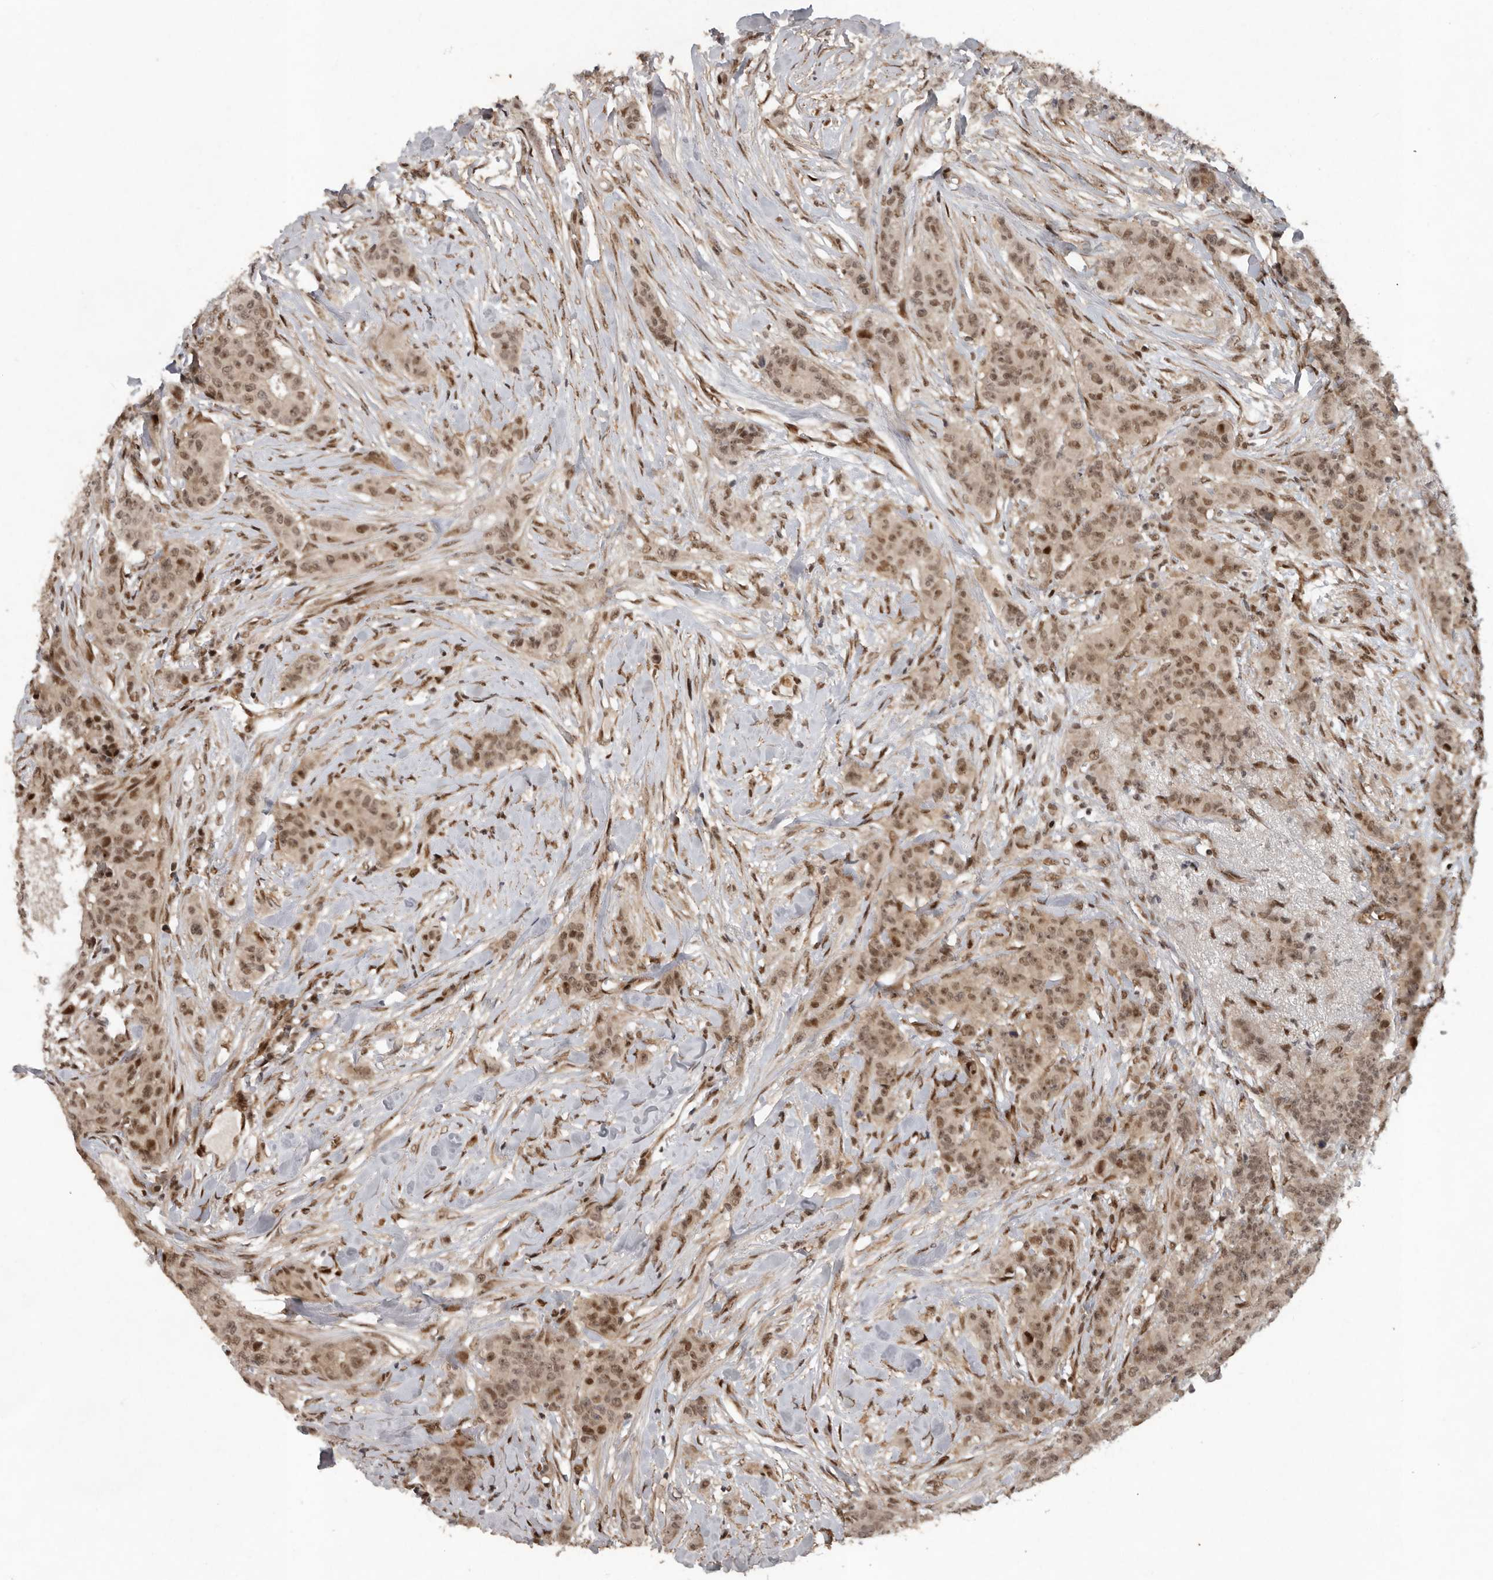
{"staining": {"intensity": "weak", "quantity": ">75%", "location": "nuclear"}, "tissue": "breast cancer", "cell_type": "Tumor cells", "image_type": "cancer", "snomed": [{"axis": "morphology", "description": "Duct carcinoma"}, {"axis": "topography", "description": "Breast"}], "caption": "A low amount of weak nuclear expression is appreciated in about >75% of tumor cells in breast invasive ductal carcinoma tissue.", "gene": "CDC27", "patient": {"sex": "female", "age": 40}}